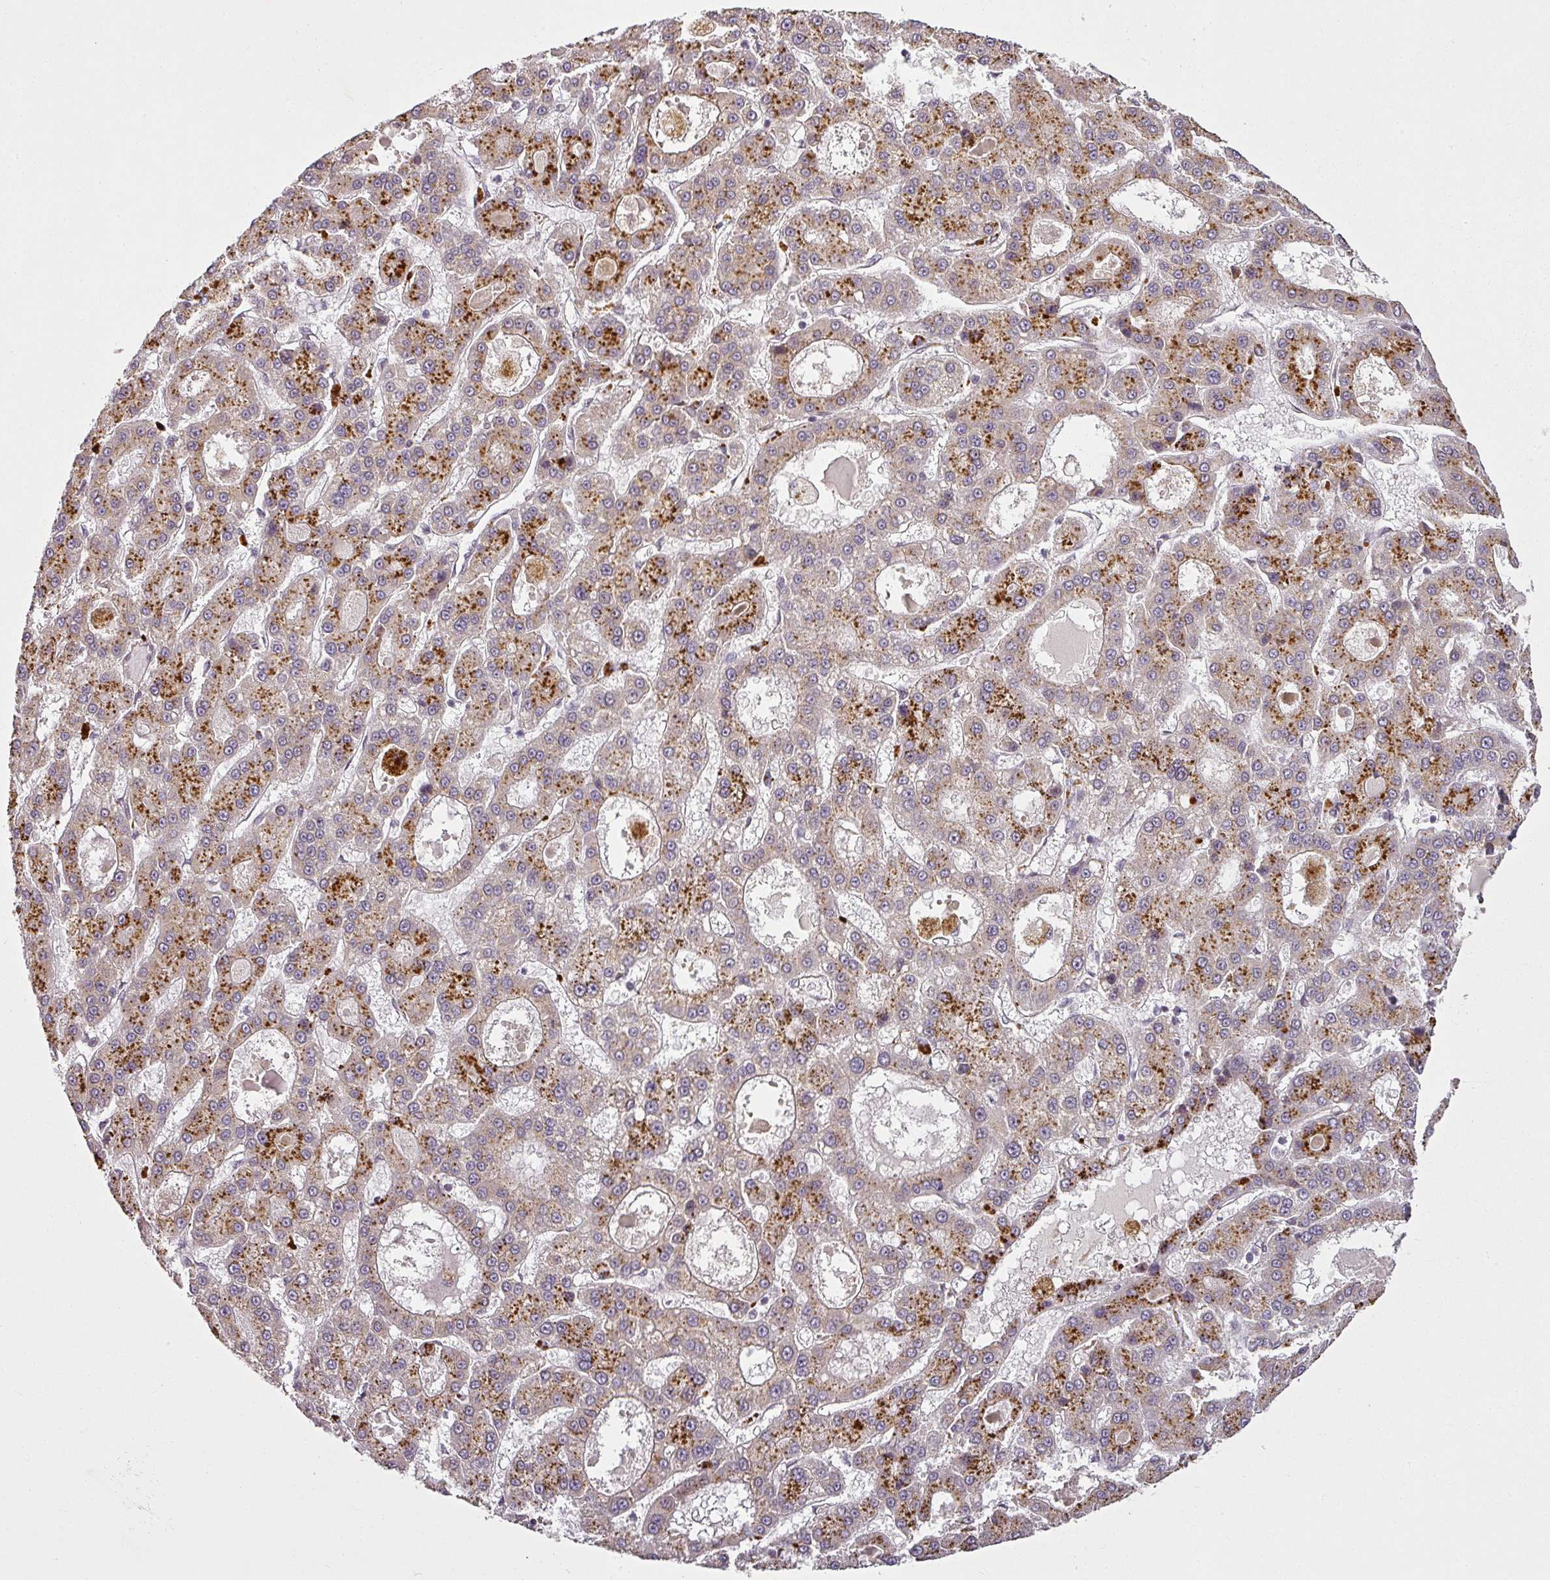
{"staining": {"intensity": "moderate", "quantity": ">75%", "location": "cytoplasmic/membranous"}, "tissue": "liver cancer", "cell_type": "Tumor cells", "image_type": "cancer", "snomed": [{"axis": "morphology", "description": "Carcinoma, Hepatocellular, NOS"}, {"axis": "topography", "description": "Liver"}], "caption": "Hepatocellular carcinoma (liver) was stained to show a protein in brown. There is medium levels of moderate cytoplasmic/membranous positivity in about >75% of tumor cells. (DAB = brown stain, brightfield microscopy at high magnification).", "gene": "DIMT1", "patient": {"sex": "male", "age": 70}}